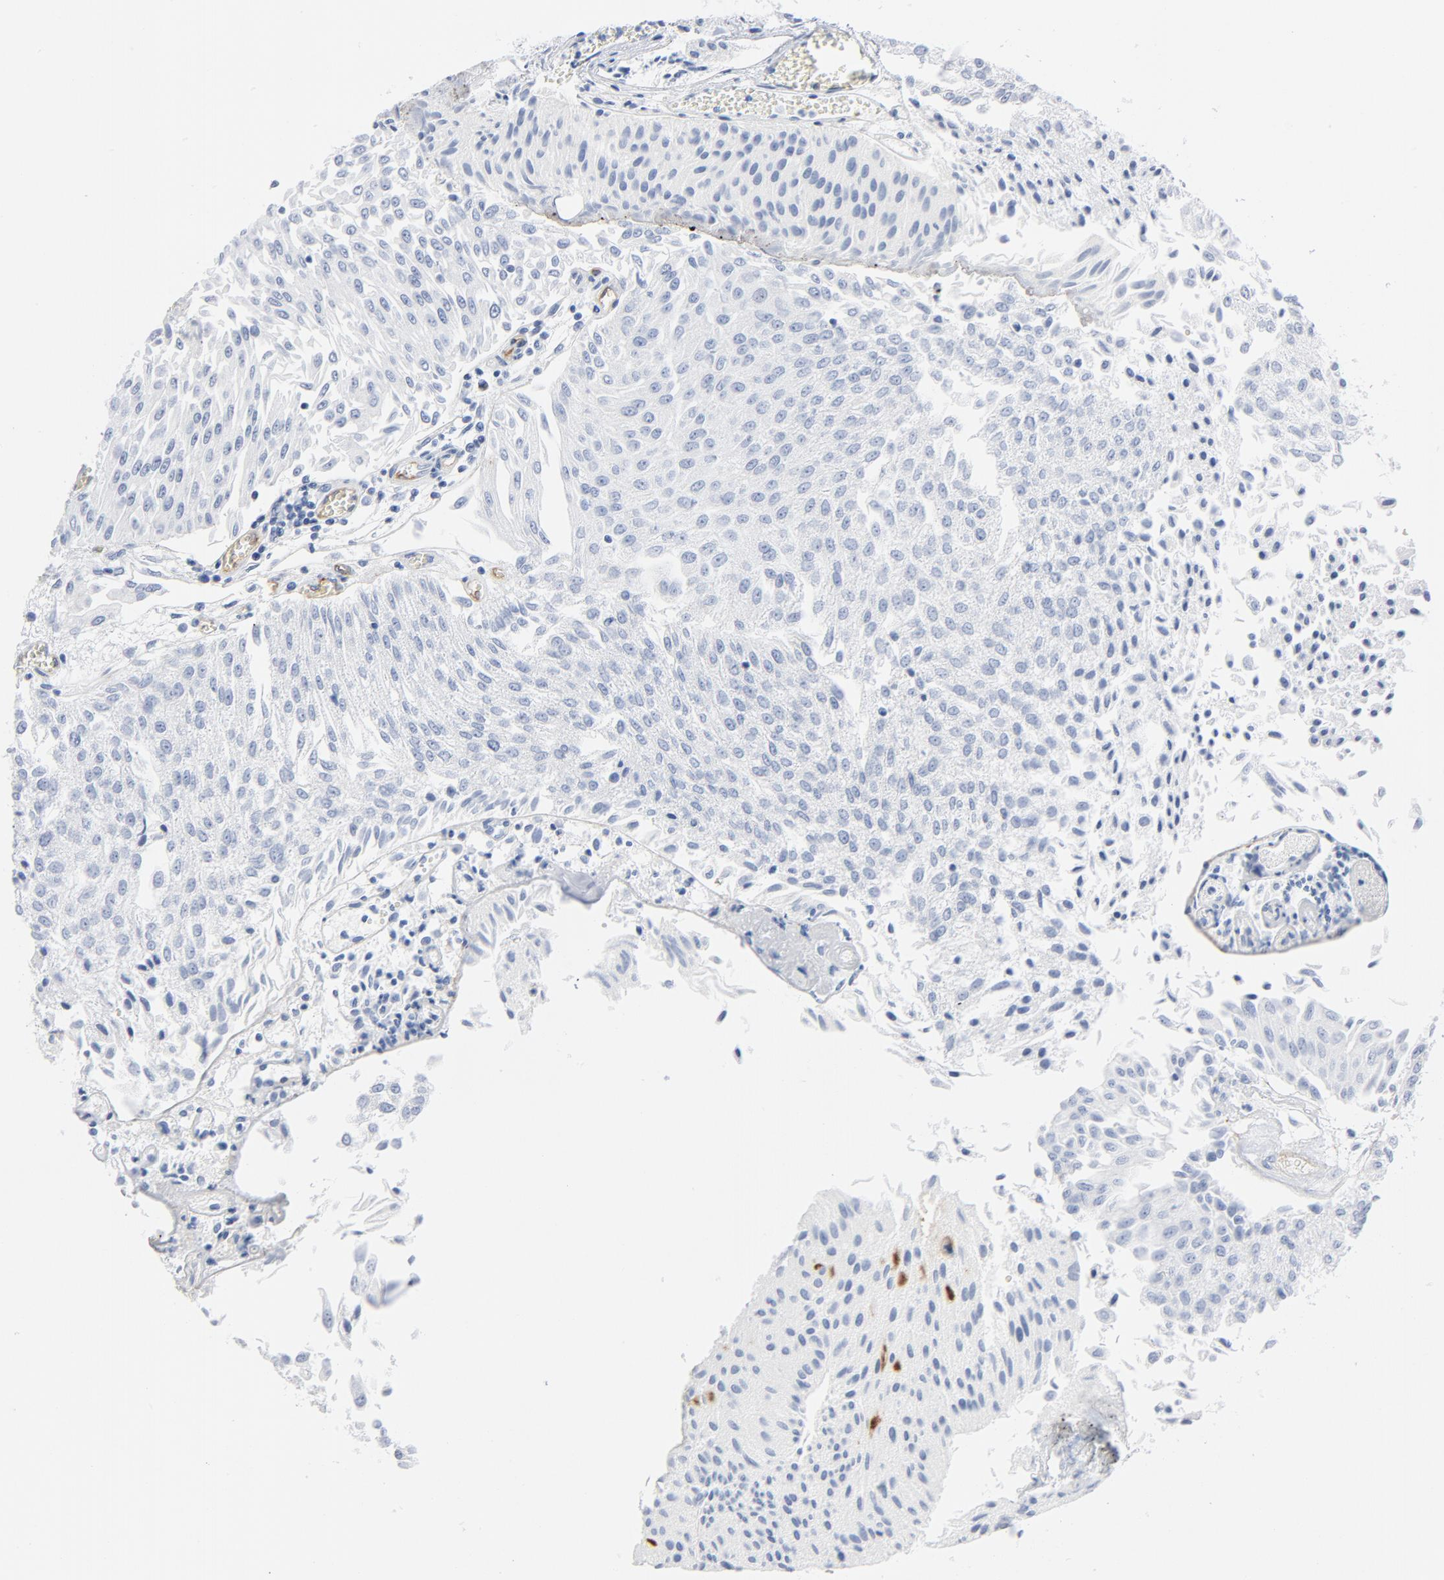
{"staining": {"intensity": "negative", "quantity": "none", "location": "none"}, "tissue": "urothelial cancer", "cell_type": "Tumor cells", "image_type": "cancer", "snomed": [{"axis": "morphology", "description": "Urothelial carcinoma, Low grade"}, {"axis": "topography", "description": "Urinary bladder"}], "caption": "Immunohistochemical staining of human urothelial cancer exhibits no significant expression in tumor cells.", "gene": "SHANK3", "patient": {"sex": "male", "age": 86}}